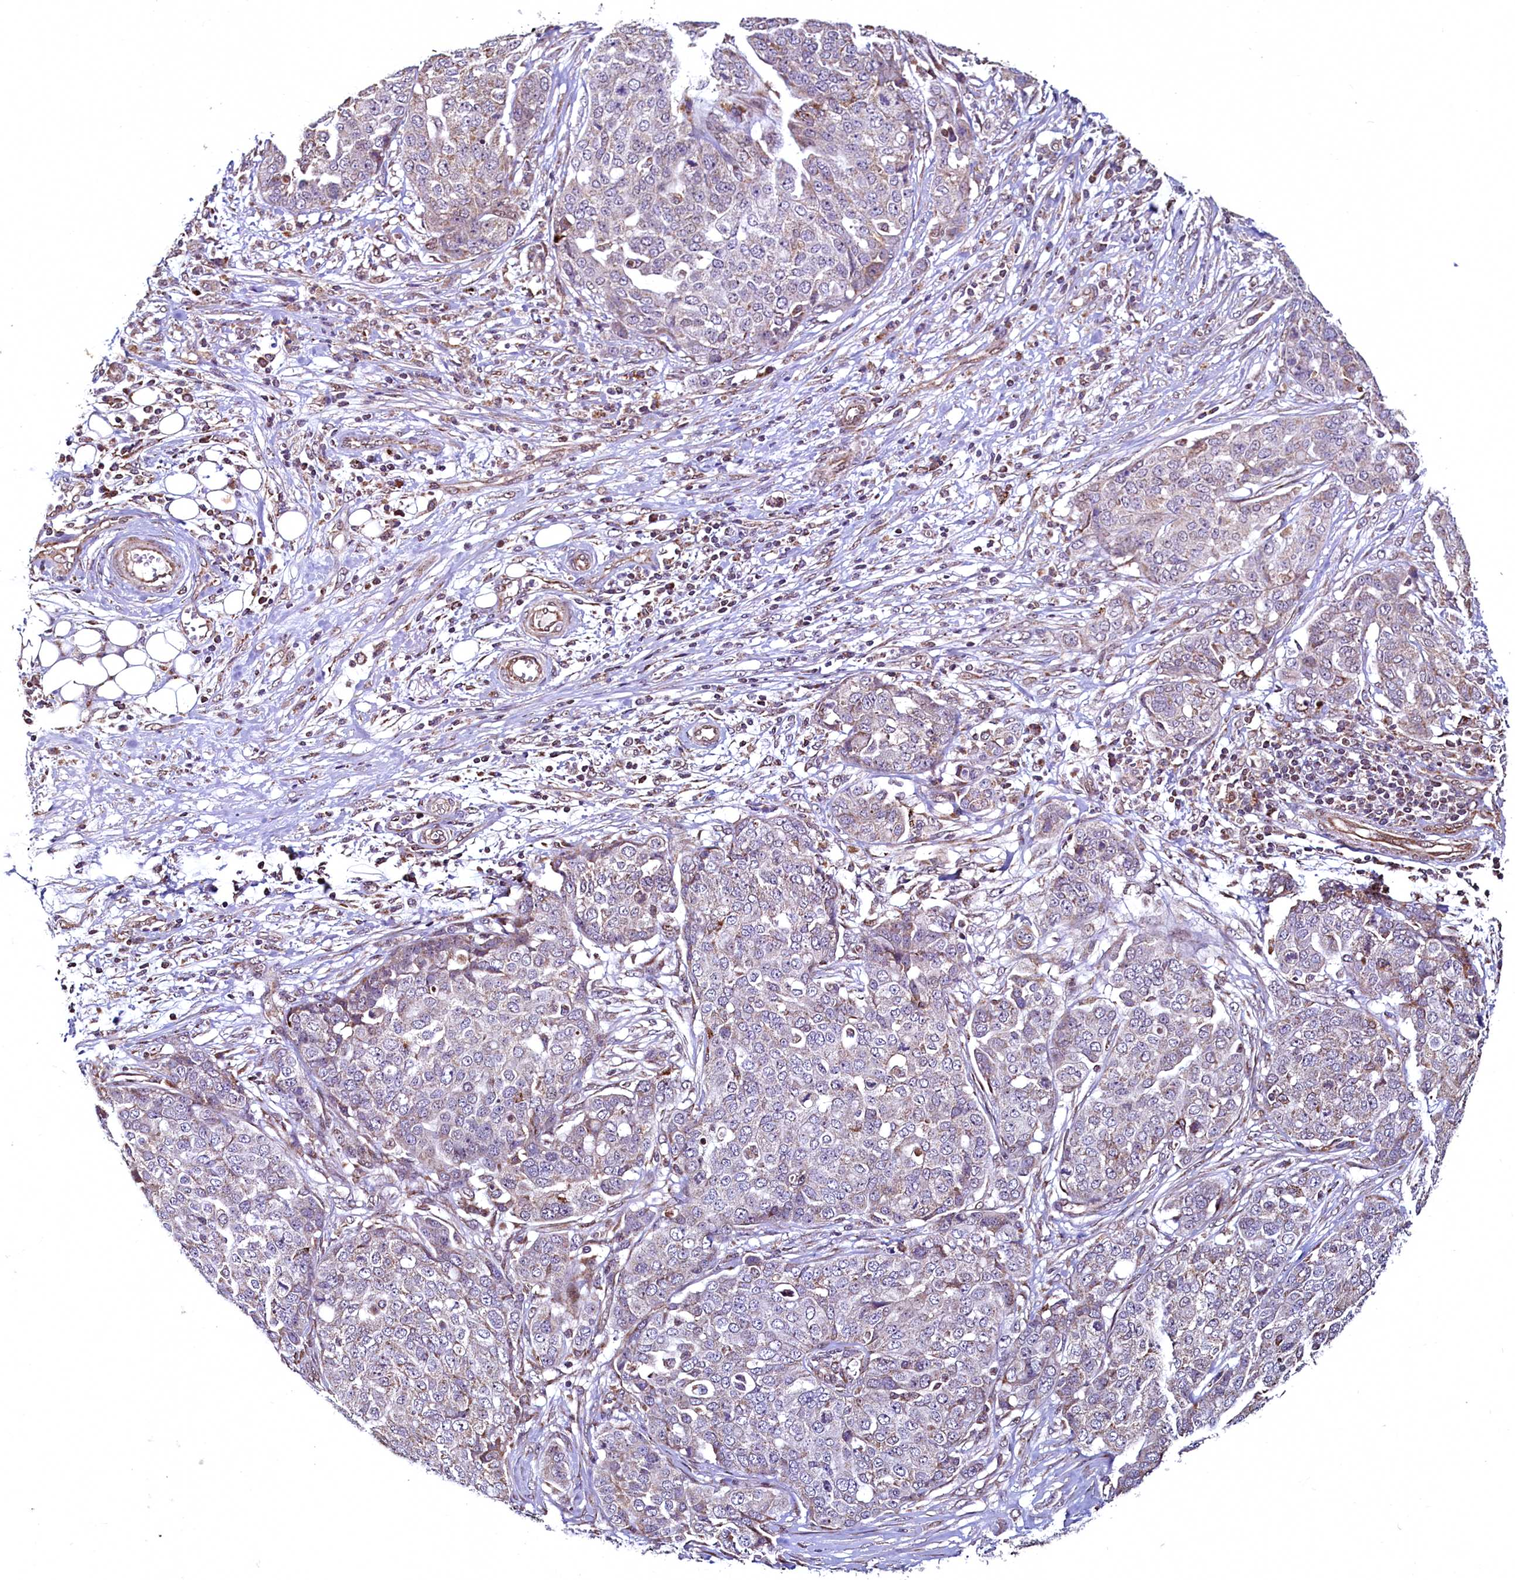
{"staining": {"intensity": "moderate", "quantity": "<25%", "location": "cytoplasmic/membranous"}, "tissue": "ovarian cancer", "cell_type": "Tumor cells", "image_type": "cancer", "snomed": [{"axis": "morphology", "description": "Cystadenocarcinoma, serous, NOS"}, {"axis": "topography", "description": "Soft tissue"}, {"axis": "topography", "description": "Ovary"}], "caption": "Protein staining exhibits moderate cytoplasmic/membranous expression in about <25% of tumor cells in ovarian serous cystadenocarcinoma.", "gene": "ZNF577", "patient": {"sex": "female", "age": 57}}